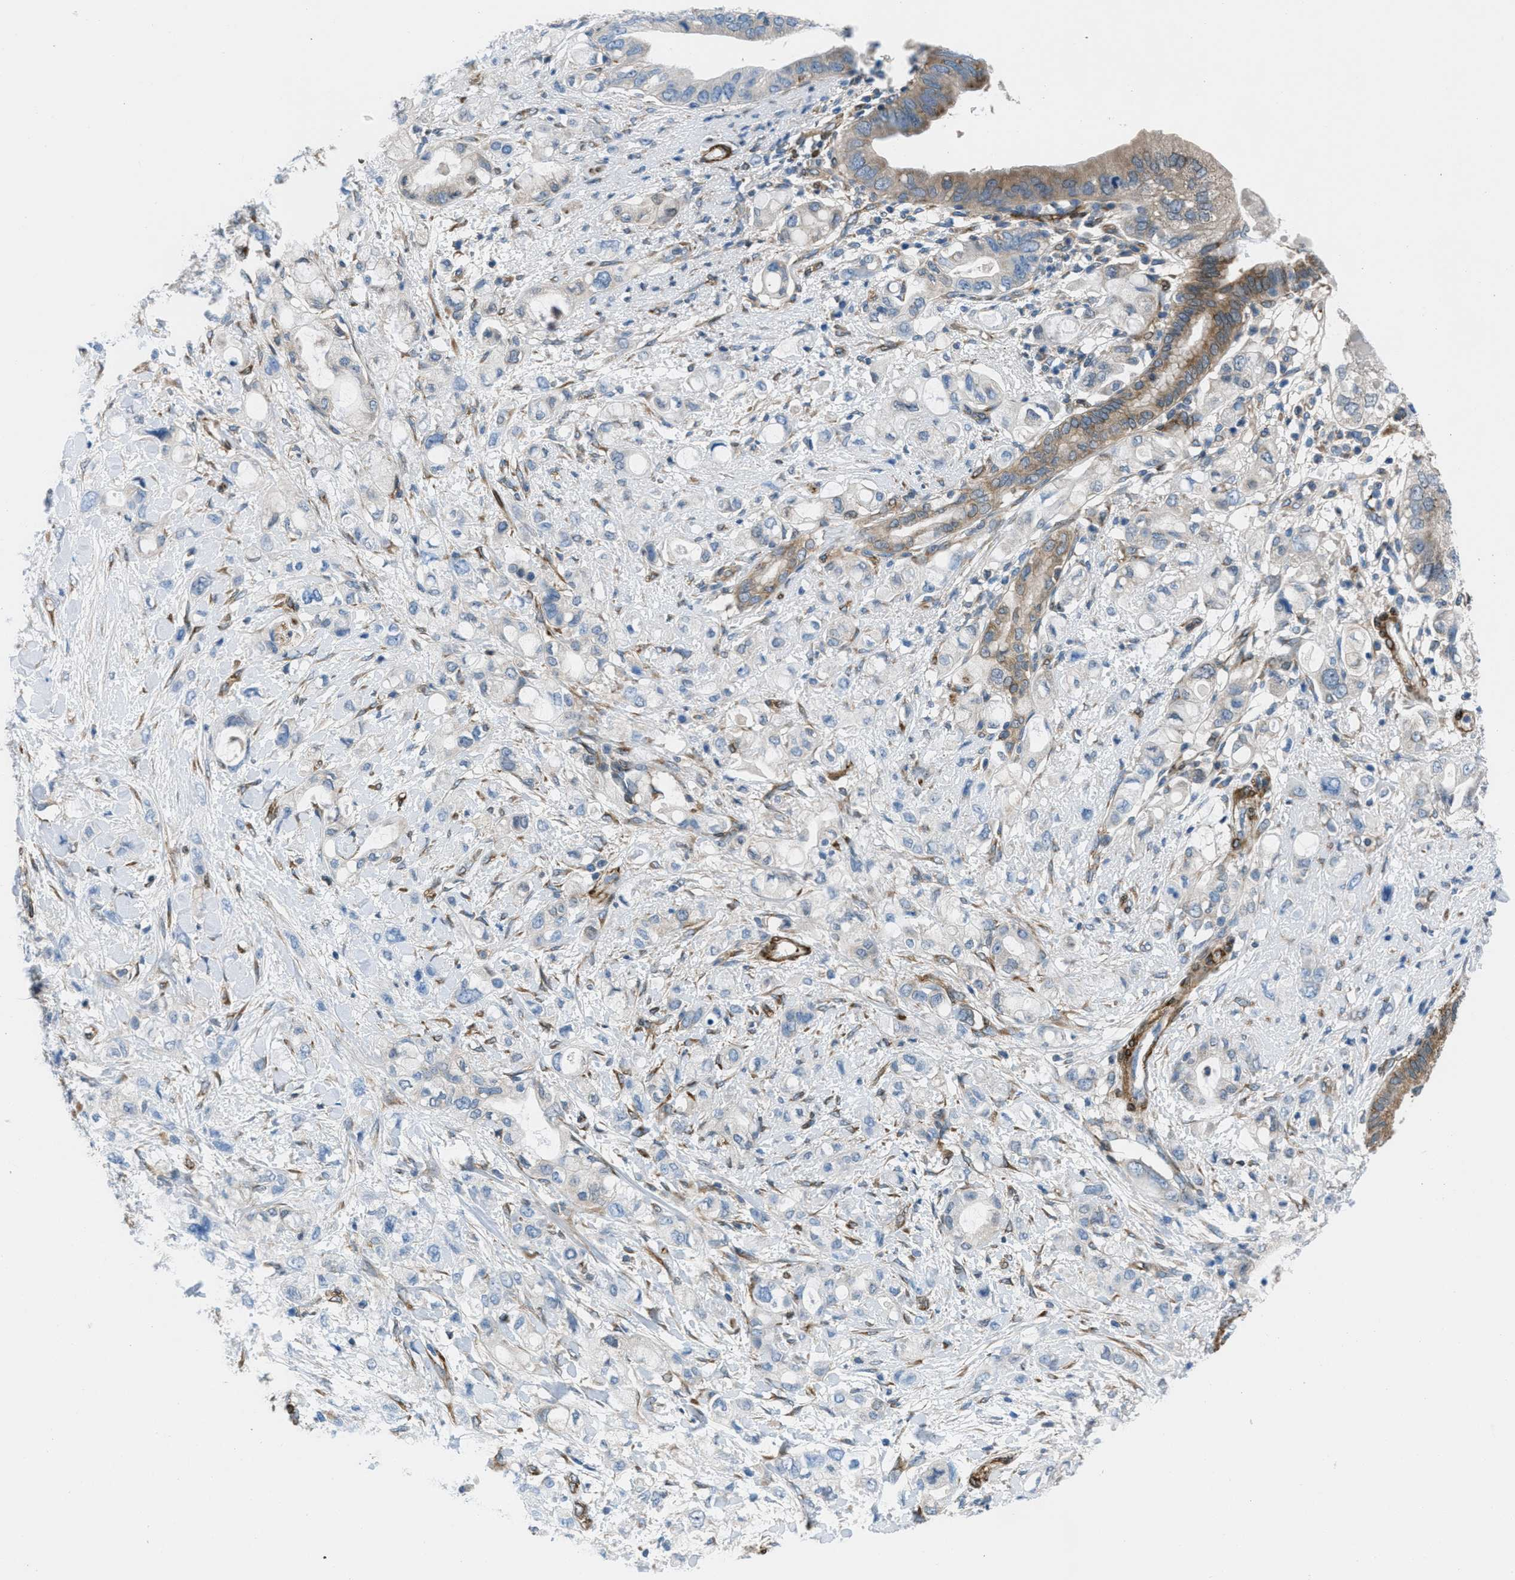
{"staining": {"intensity": "moderate", "quantity": "<25%", "location": "cytoplasmic/membranous"}, "tissue": "pancreatic cancer", "cell_type": "Tumor cells", "image_type": "cancer", "snomed": [{"axis": "morphology", "description": "Adenocarcinoma, NOS"}, {"axis": "topography", "description": "Pancreas"}], "caption": "IHC staining of pancreatic cancer (adenocarcinoma), which reveals low levels of moderate cytoplasmic/membranous positivity in approximately <25% of tumor cells indicating moderate cytoplasmic/membranous protein expression. The staining was performed using DAB (brown) for protein detection and nuclei were counterstained in hematoxylin (blue).", "gene": "MAPRE2", "patient": {"sex": "female", "age": 56}}